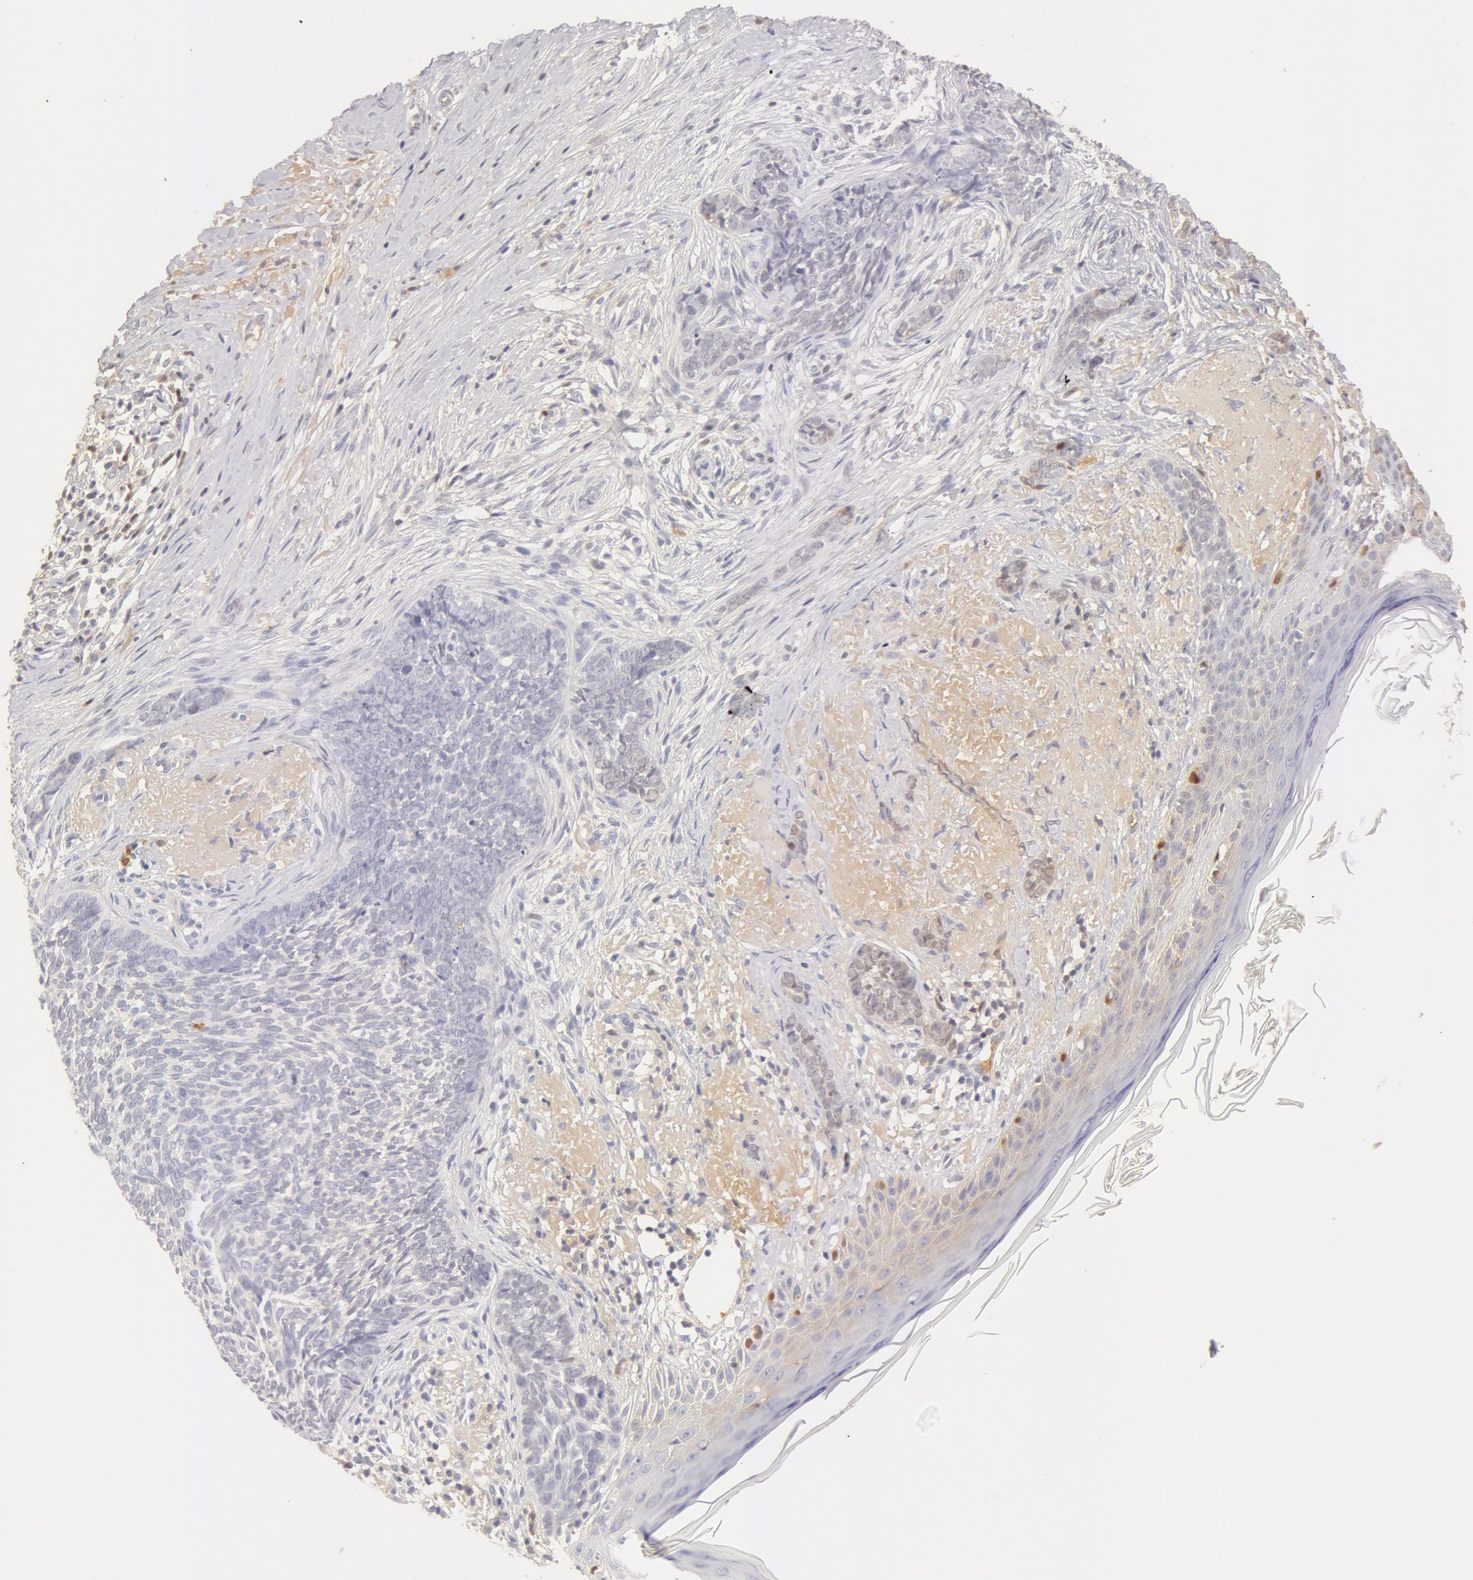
{"staining": {"intensity": "negative", "quantity": "none", "location": "none"}, "tissue": "skin cancer", "cell_type": "Tumor cells", "image_type": "cancer", "snomed": [{"axis": "morphology", "description": "Basal cell carcinoma"}, {"axis": "topography", "description": "Skin"}], "caption": "DAB immunohistochemical staining of human skin cancer reveals no significant staining in tumor cells.", "gene": "GC", "patient": {"sex": "female", "age": 81}}